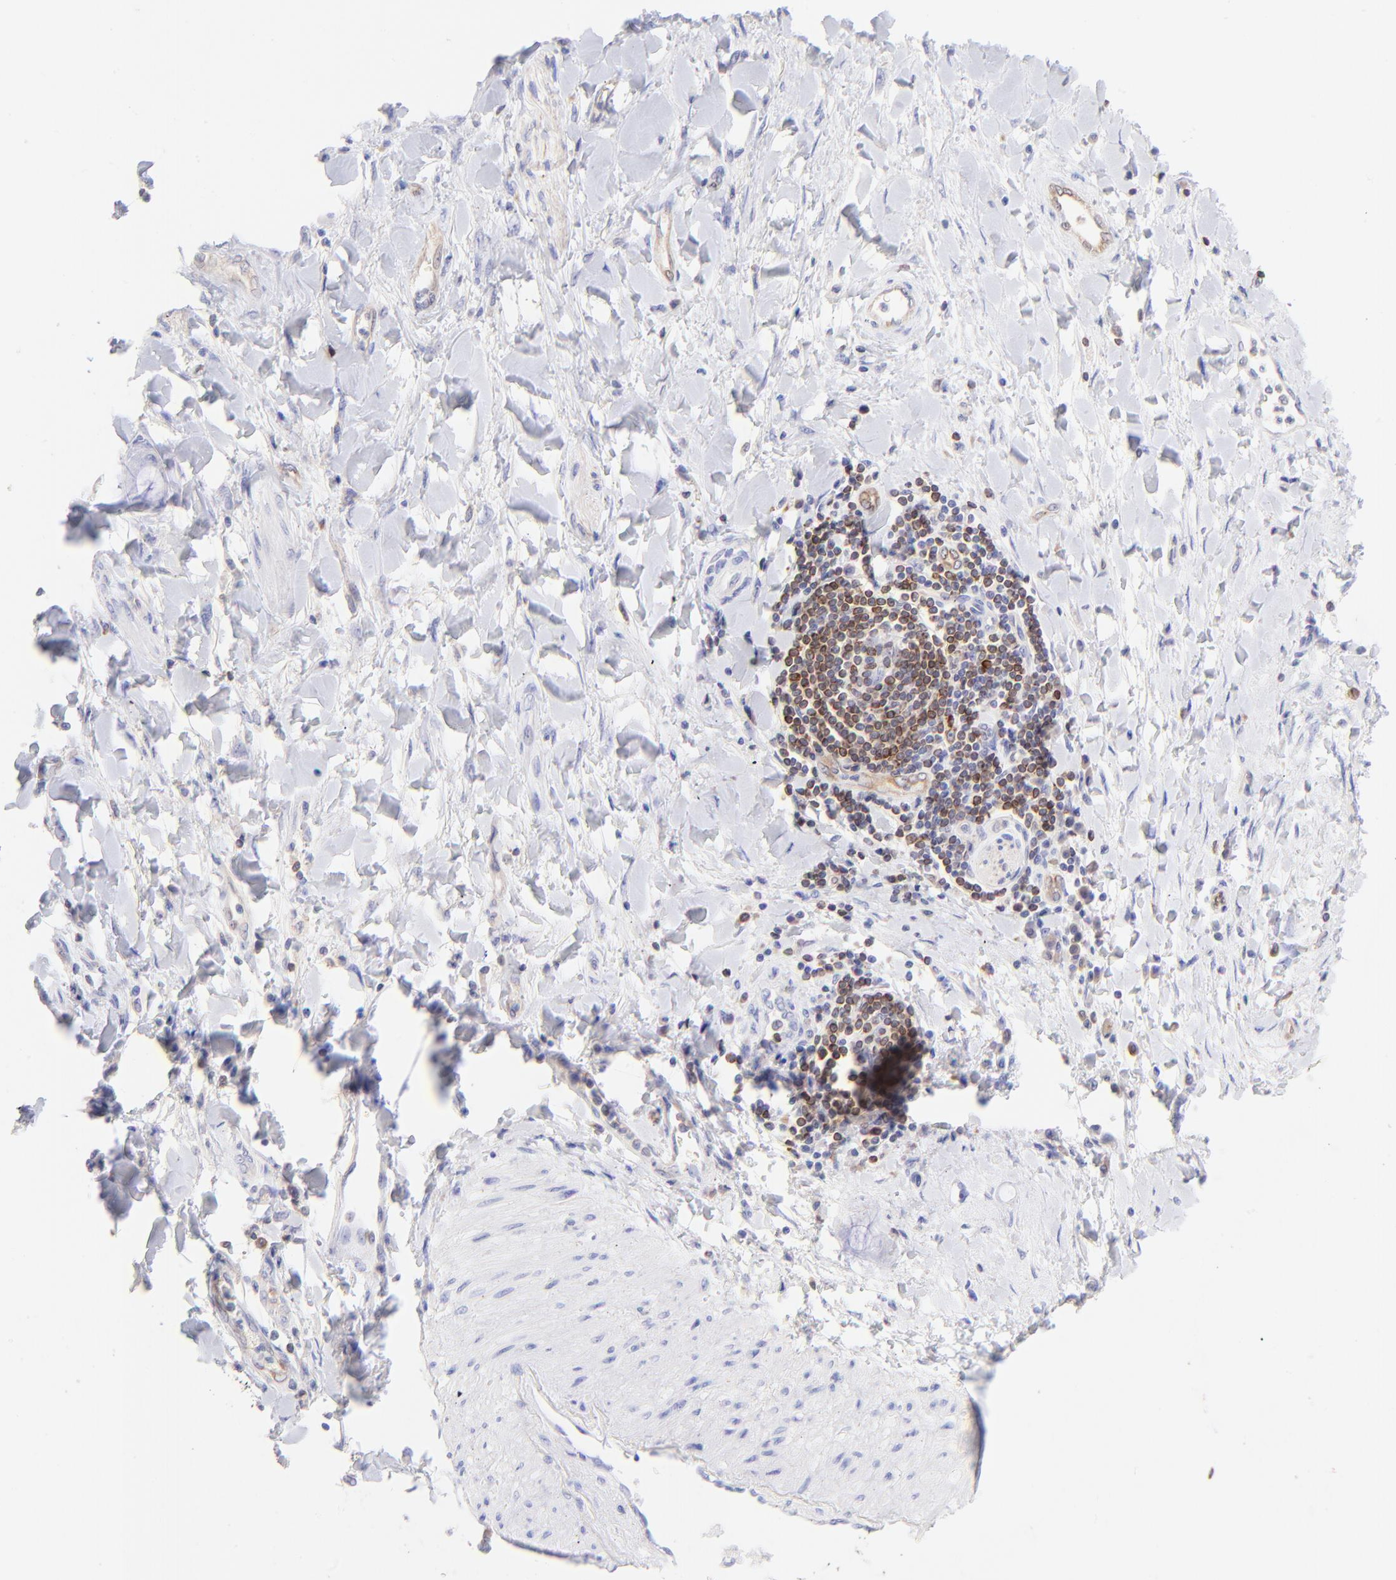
{"staining": {"intensity": "negative", "quantity": "none", "location": "none"}, "tissue": "adipose tissue", "cell_type": "Adipocytes", "image_type": "normal", "snomed": [{"axis": "morphology", "description": "Normal tissue, NOS"}, {"axis": "morphology", "description": "Cholangiocarcinoma"}, {"axis": "topography", "description": "Liver"}, {"axis": "topography", "description": "Peripheral nerve tissue"}], "caption": "Immunohistochemical staining of unremarkable human adipose tissue shows no significant positivity in adipocytes.", "gene": "IRAG2", "patient": {"sex": "male", "age": 50}}